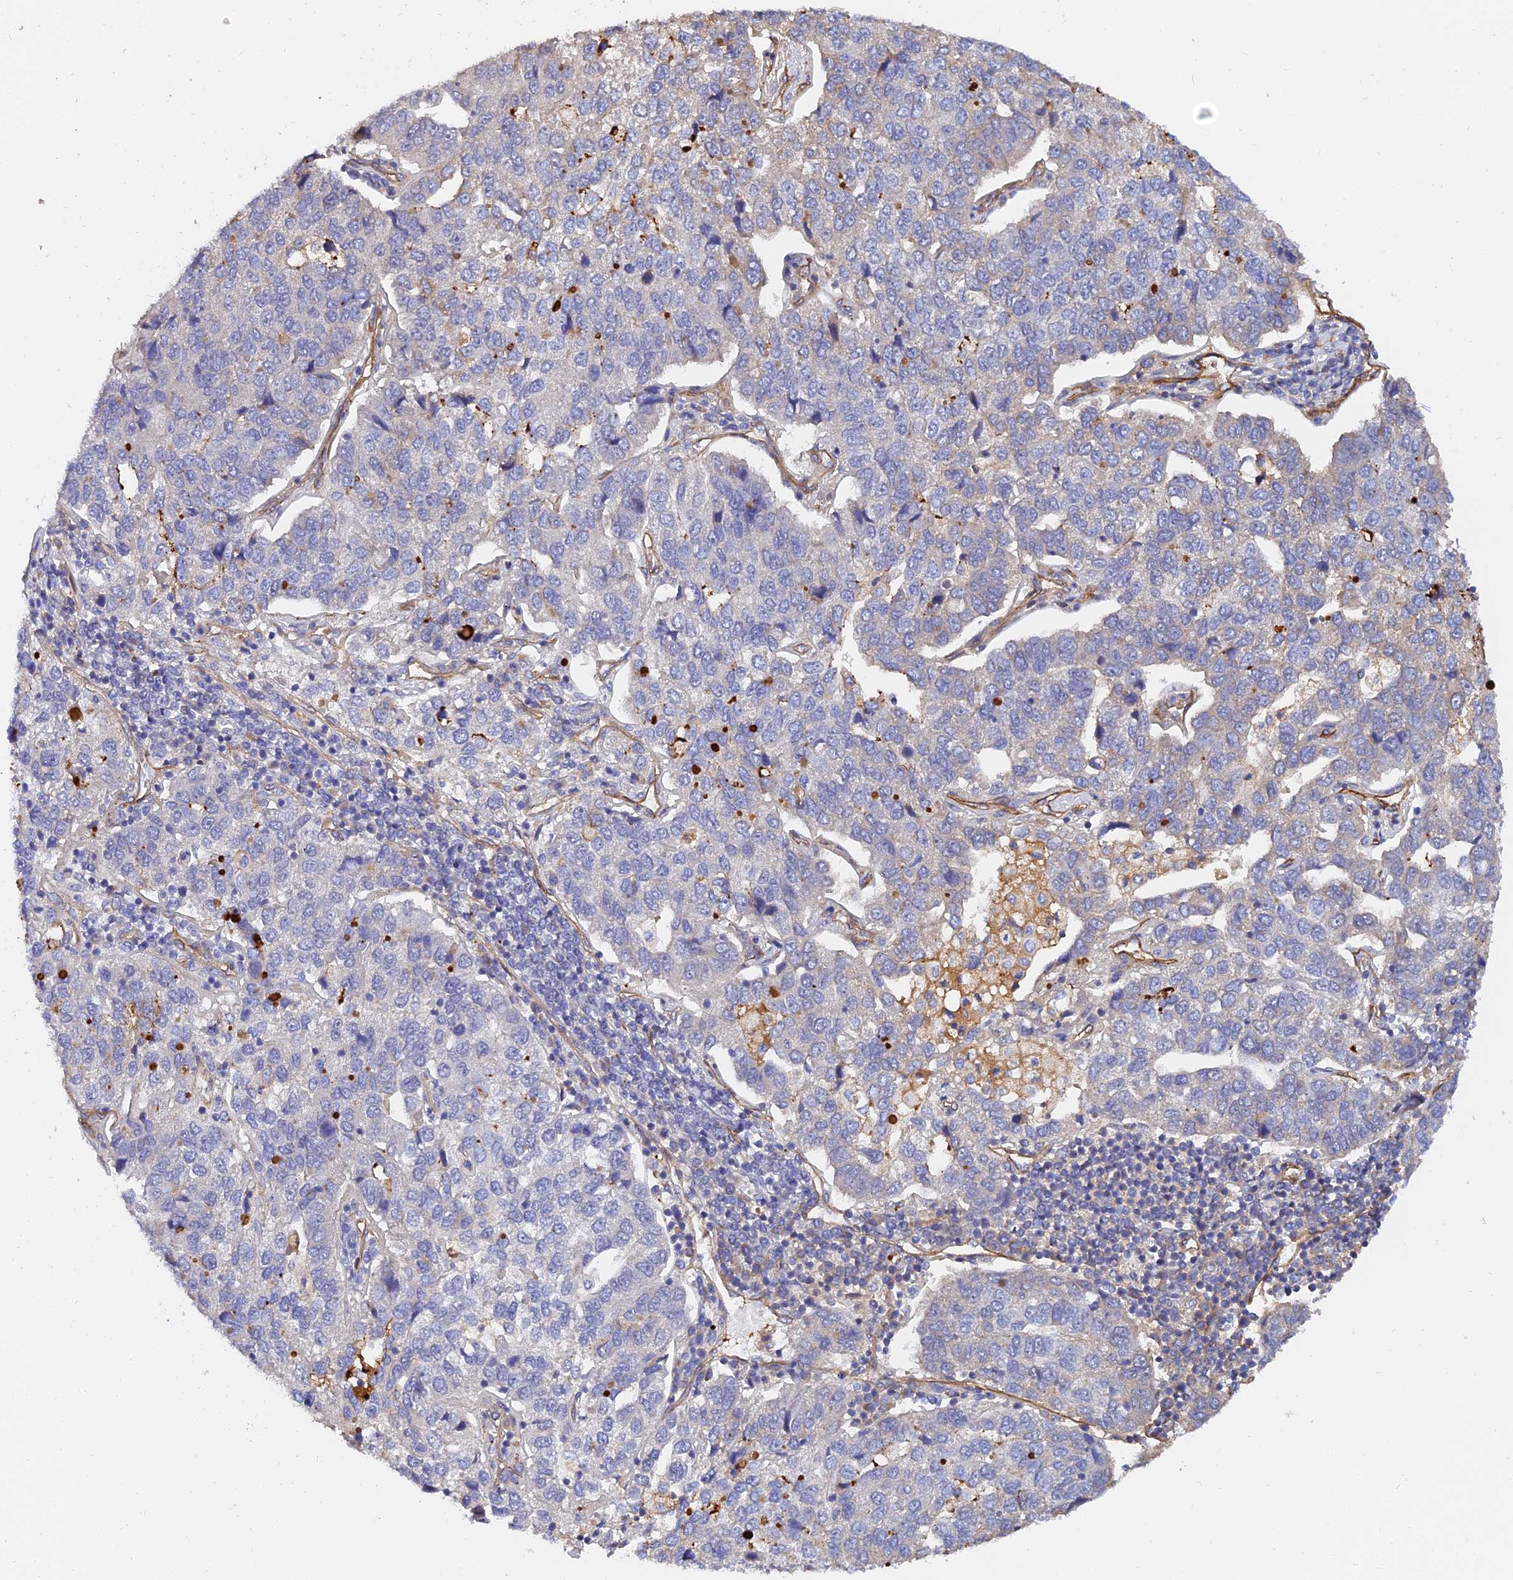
{"staining": {"intensity": "moderate", "quantity": "<25%", "location": "cytoplasmic/membranous"}, "tissue": "pancreatic cancer", "cell_type": "Tumor cells", "image_type": "cancer", "snomed": [{"axis": "morphology", "description": "Adenocarcinoma, NOS"}, {"axis": "topography", "description": "Pancreas"}], "caption": "Moderate cytoplasmic/membranous positivity is seen in approximately <25% of tumor cells in pancreatic cancer (adenocarcinoma). (Stains: DAB in brown, nuclei in blue, Microscopy: brightfield microscopy at high magnification).", "gene": "MRPL35", "patient": {"sex": "female", "age": 61}}